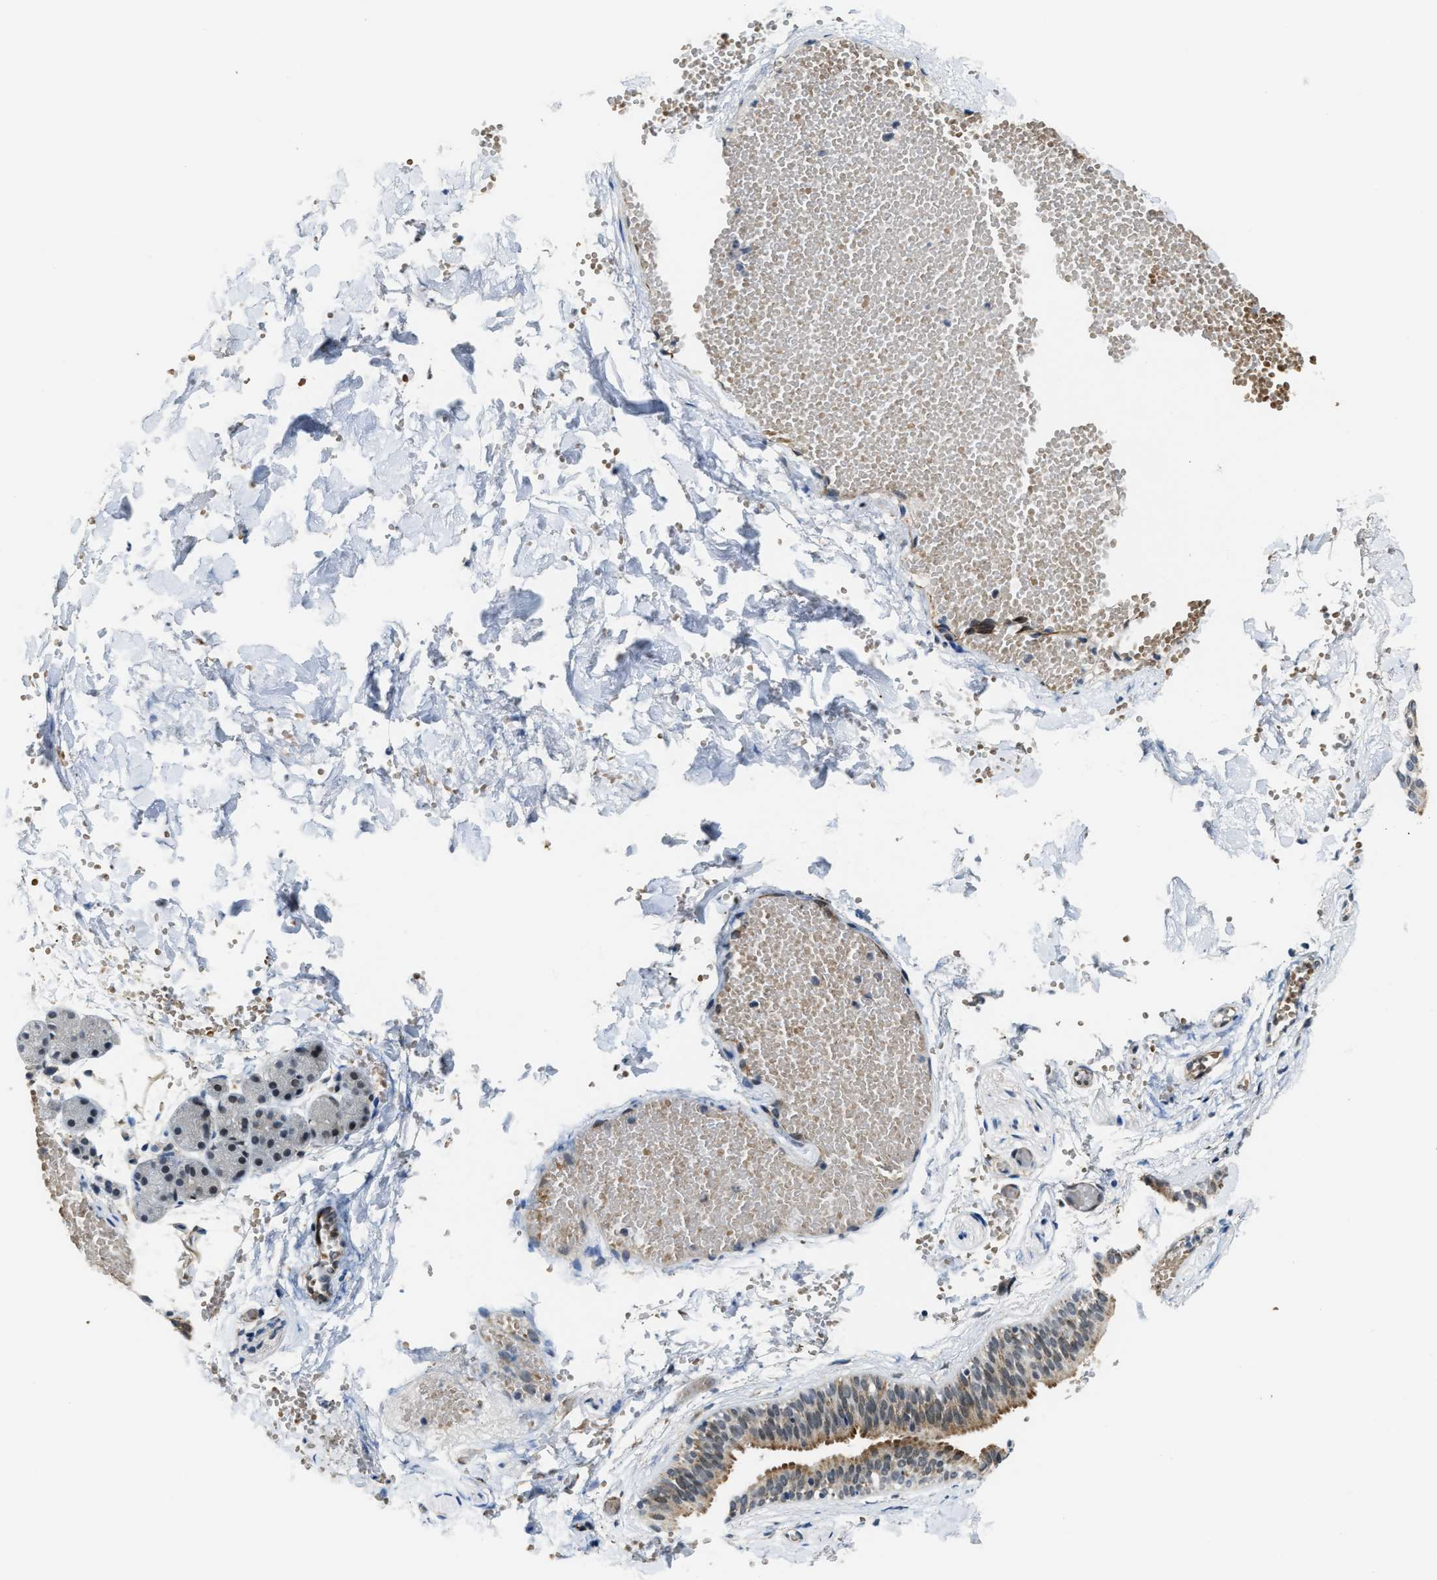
{"staining": {"intensity": "moderate", "quantity": "<25%", "location": "cytoplasmic/membranous"}, "tissue": "salivary gland", "cell_type": "Glandular cells", "image_type": "normal", "snomed": [{"axis": "morphology", "description": "Normal tissue, NOS"}, {"axis": "topography", "description": "Salivary gland"}], "caption": "Glandular cells demonstrate moderate cytoplasmic/membranous positivity in approximately <25% of cells in normal salivary gland.", "gene": "KIF24", "patient": {"sex": "female", "age": 33}}